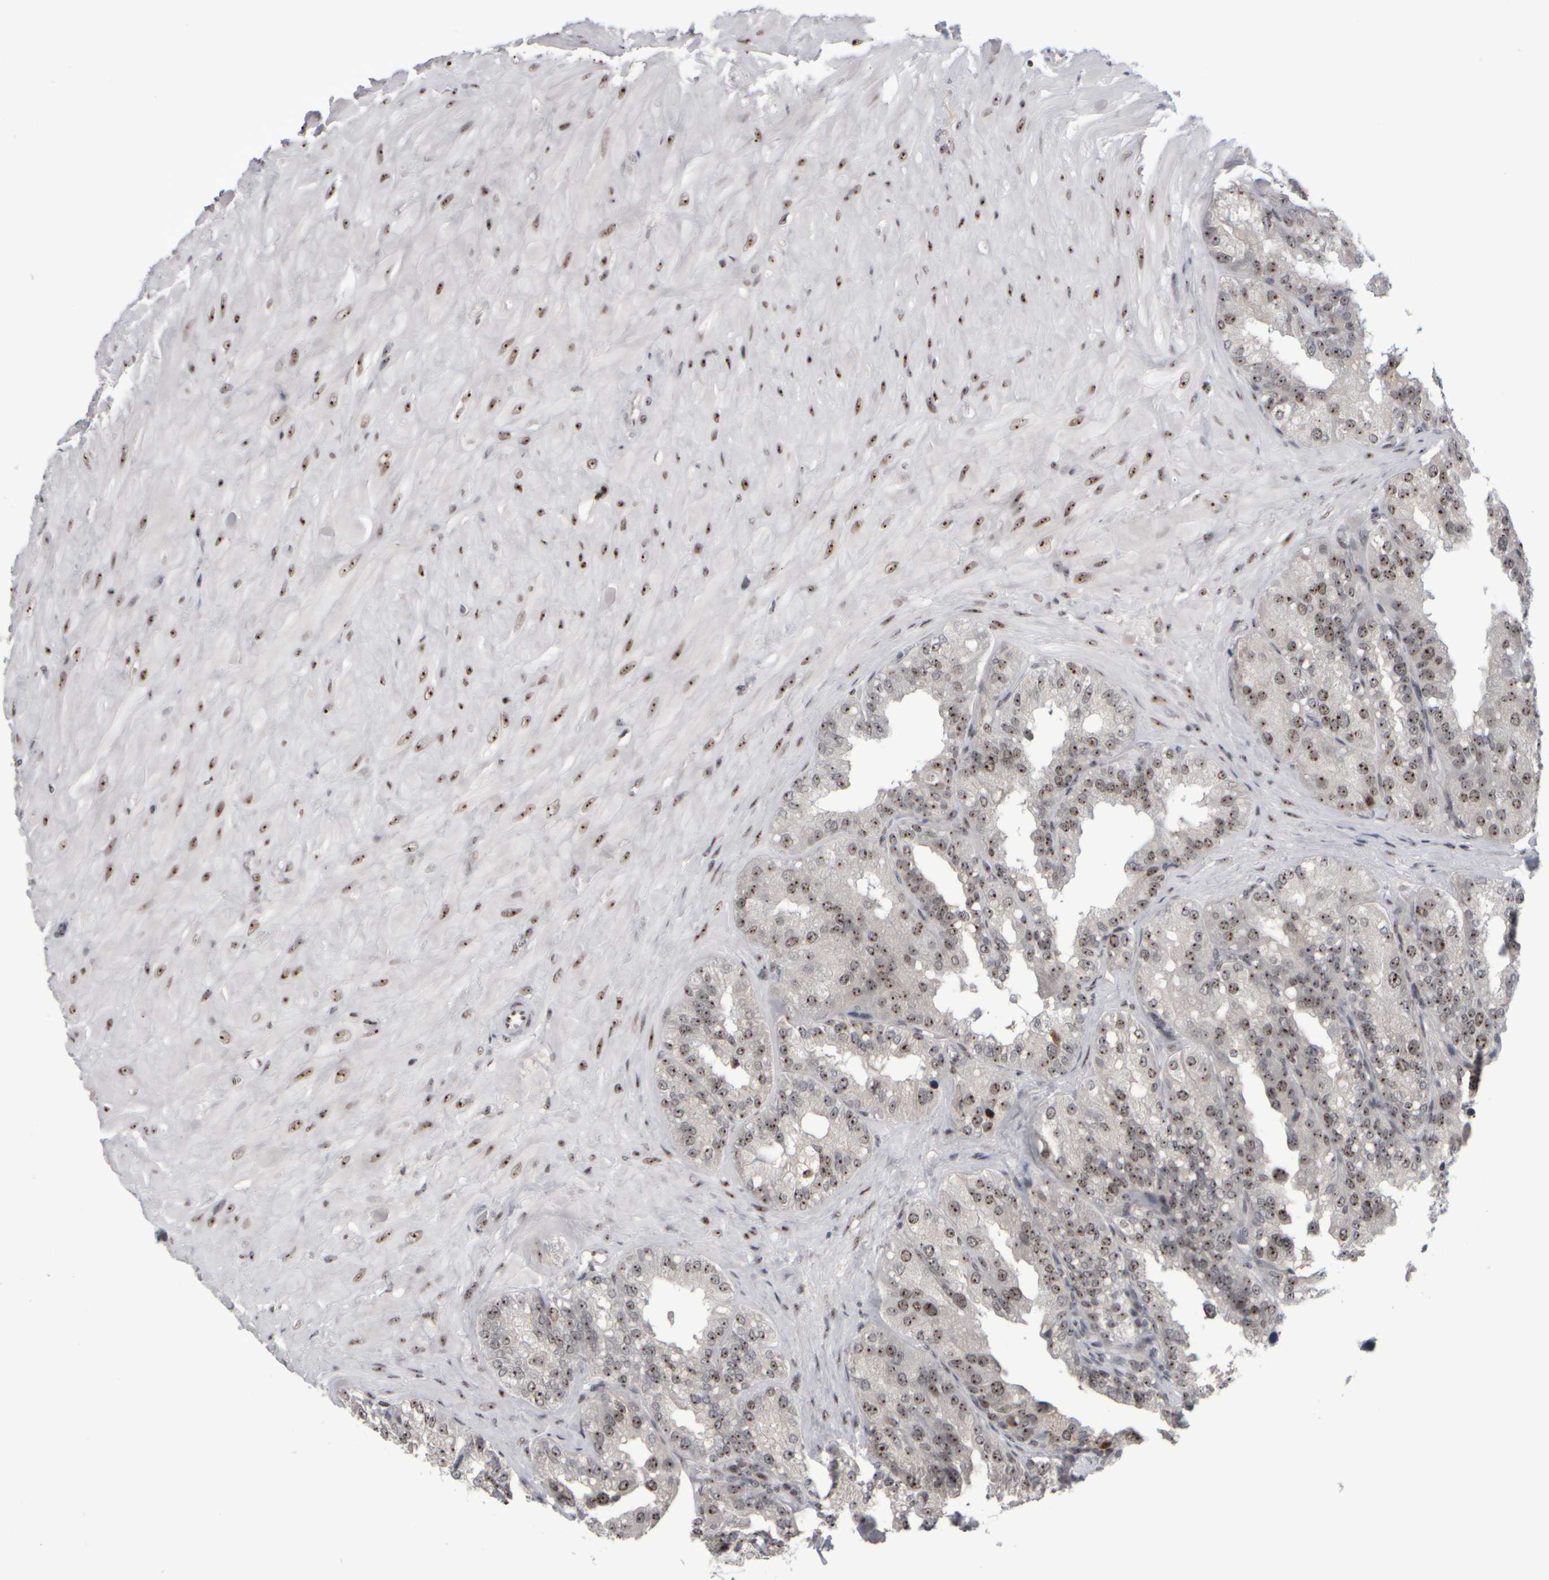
{"staining": {"intensity": "moderate", "quantity": ">75%", "location": "nuclear"}, "tissue": "seminal vesicle", "cell_type": "Glandular cells", "image_type": "normal", "snomed": [{"axis": "morphology", "description": "Normal tissue, NOS"}, {"axis": "topography", "description": "Prostate"}, {"axis": "topography", "description": "Seminal veicle"}], "caption": "Human seminal vesicle stained with a brown dye shows moderate nuclear positive expression in approximately >75% of glandular cells.", "gene": "SURF6", "patient": {"sex": "male", "age": 51}}